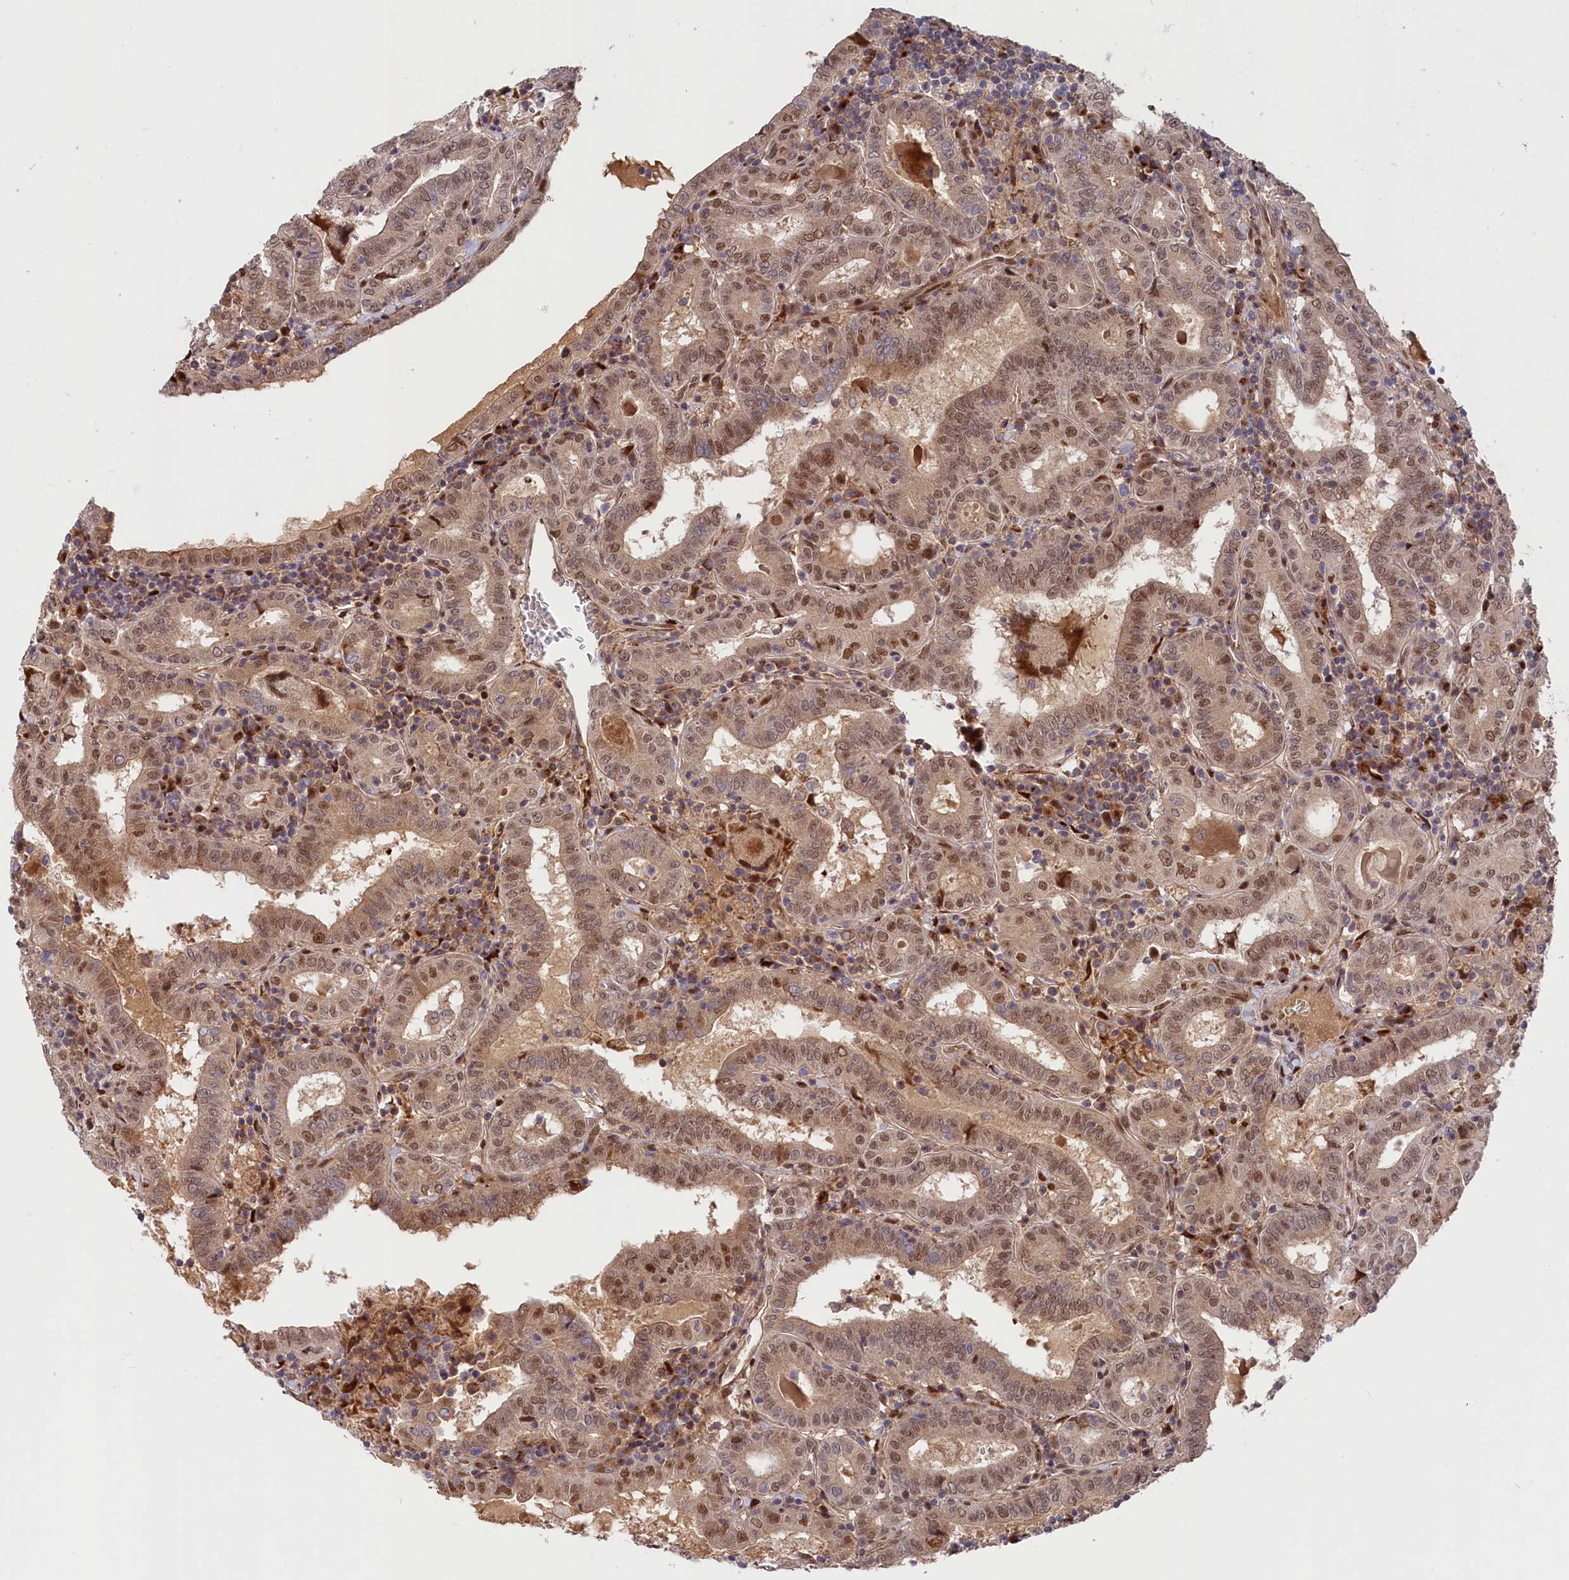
{"staining": {"intensity": "moderate", "quantity": ">75%", "location": "cytoplasmic/membranous,nuclear"}, "tissue": "thyroid cancer", "cell_type": "Tumor cells", "image_type": "cancer", "snomed": [{"axis": "morphology", "description": "Papillary adenocarcinoma, NOS"}, {"axis": "topography", "description": "Thyroid gland"}], "caption": "This is an image of IHC staining of papillary adenocarcinoma (thyroid), which shows moderate expression in the cytoplasmic/membranous and nuclear of tumor cells.", "gene": "CHST12", "patient": {"sex": "female", "age": 72}}